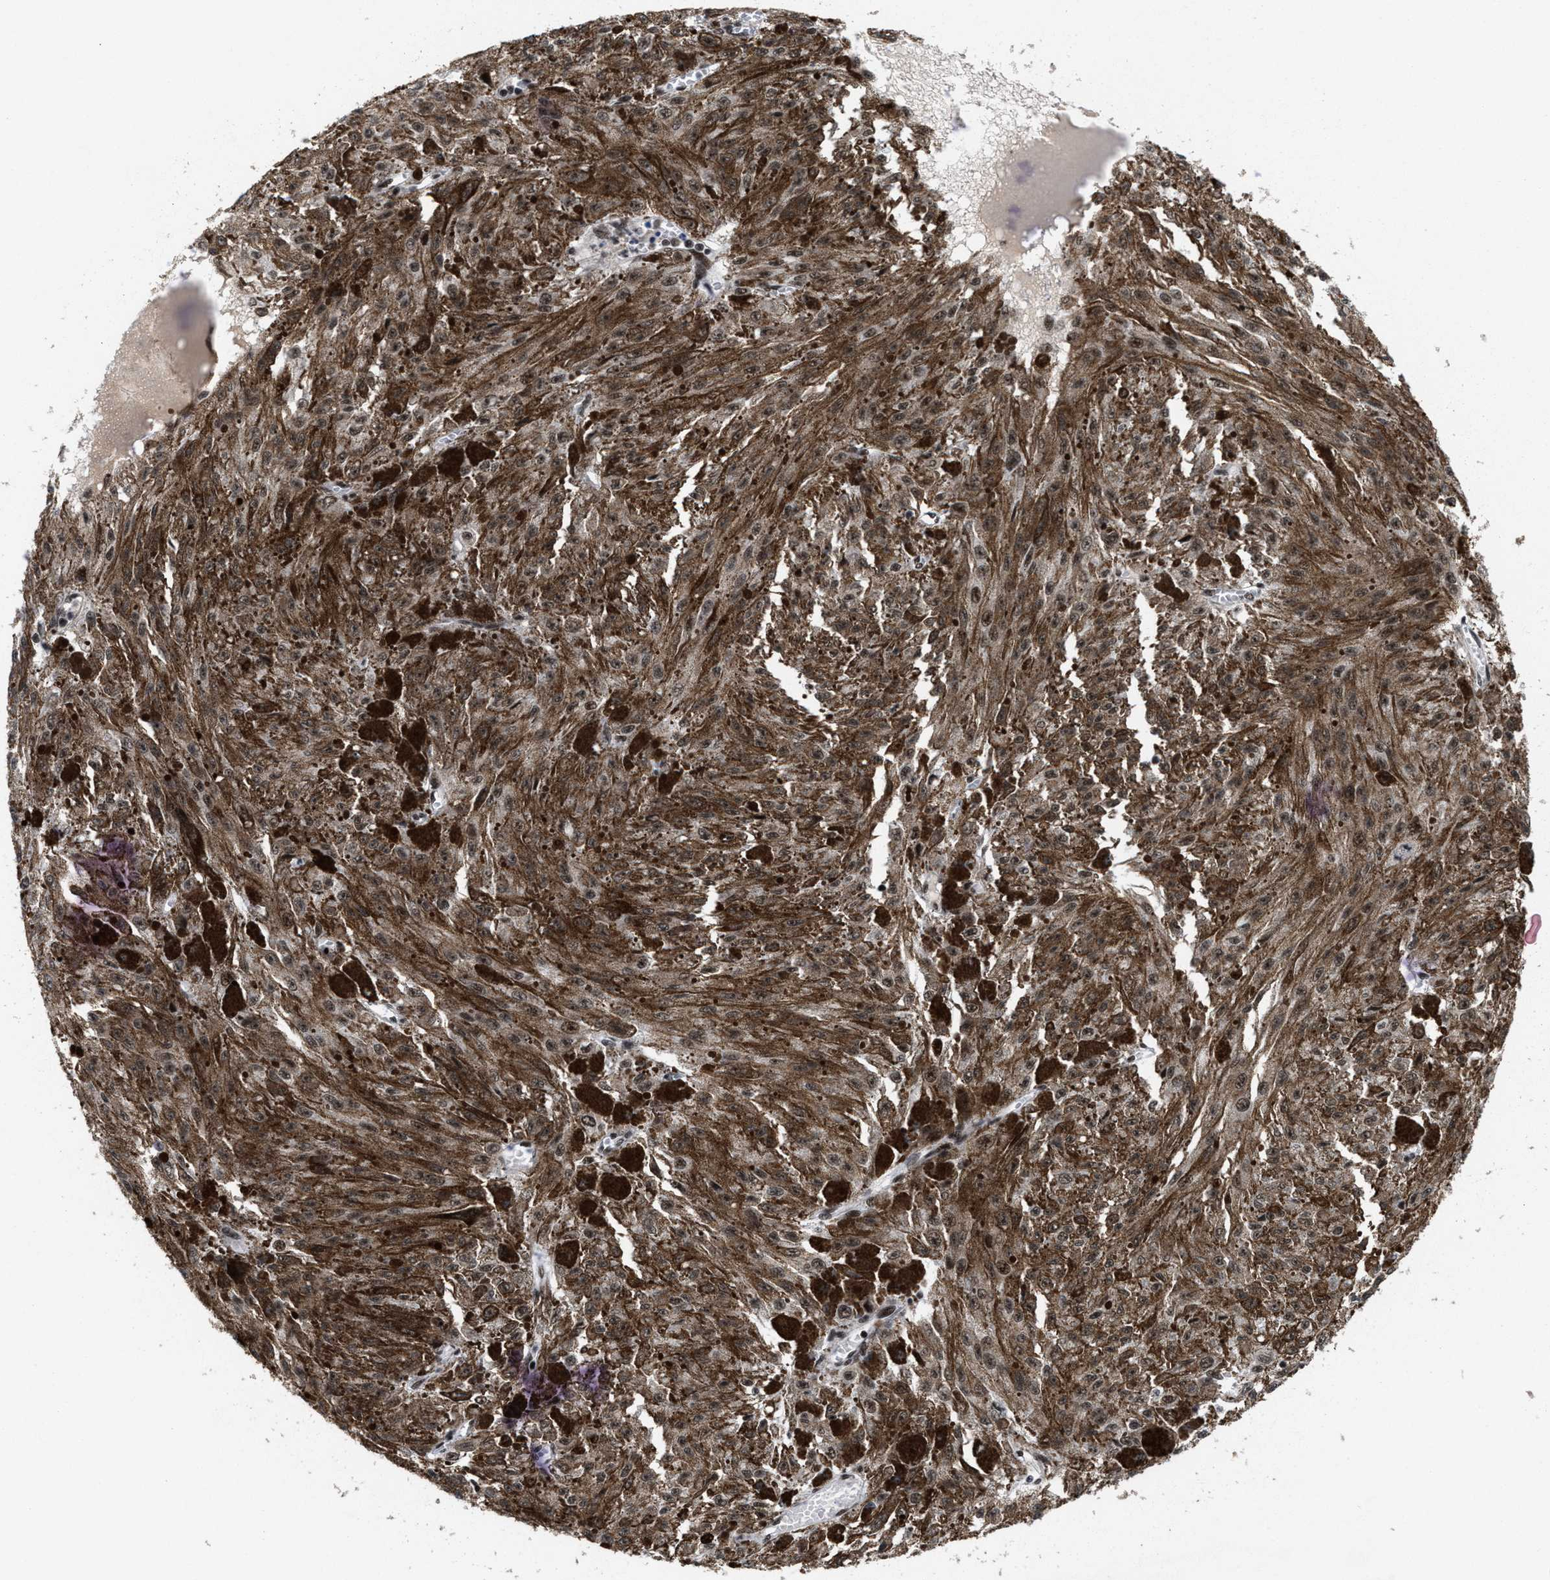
{"staining": {"intensity": "moderate", "quantity": ">75%", "location": "cytoplasmic/membranous,nuclear"}, "tissue": "melanoma", "cell_type": "Tumor cells", "image_type": "cancer", "snomed": [{"axis": "morphology", "description": "Malignant melanoma, NOS"}, {"axis": "topography", "description": "Other"}], "caption": "The micrograph shows immunohistochemical staining of malignant melanoma. There is moderate cytoplasmic/membranous and nuclear positivity is appreciated in about >75% of tumor cells.", "gene": "WIZ", "patient": {"sex": "male", "age": 79}}